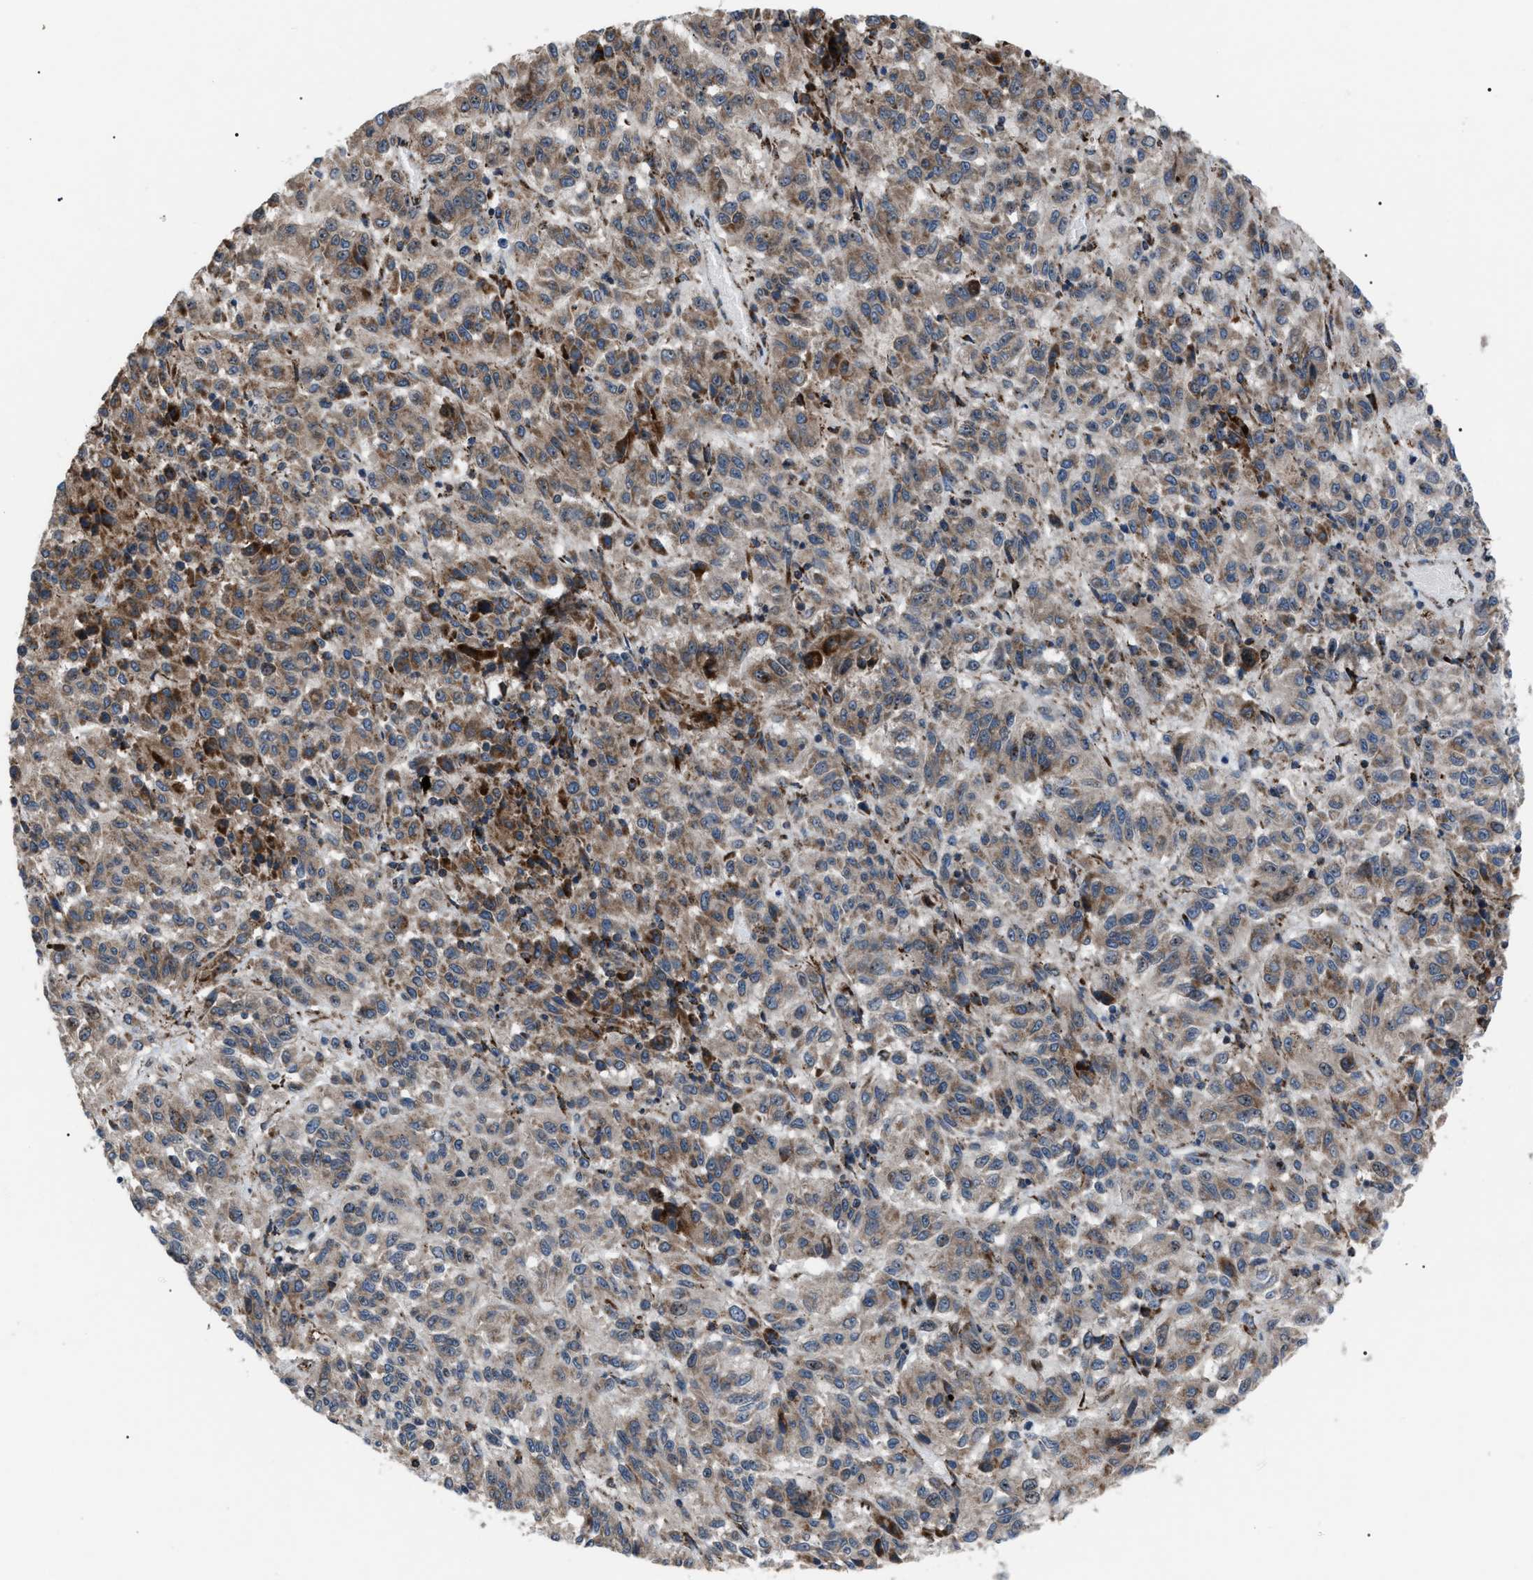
{"staining": {"intensity": "moderate", "quantity": ">75%", "location": "cytoplasmic/membranous"}, "tissue": "melanoma", "cell_type": "Tumor cells", "image_type": "cancer", "snomed": [{"axis": "morphology", "description": "Malignant melanoma, Metastatic site"}, {"axis": "topography", "description": "Lung"}], "caption": "Immunohistochemical staining of melanoma reveals moderate cytoplasmic/membranous protein positivity in about >75% of tumor cells.", "gene": "AGO2", "patient": {"sex": "male", "age": 64}}